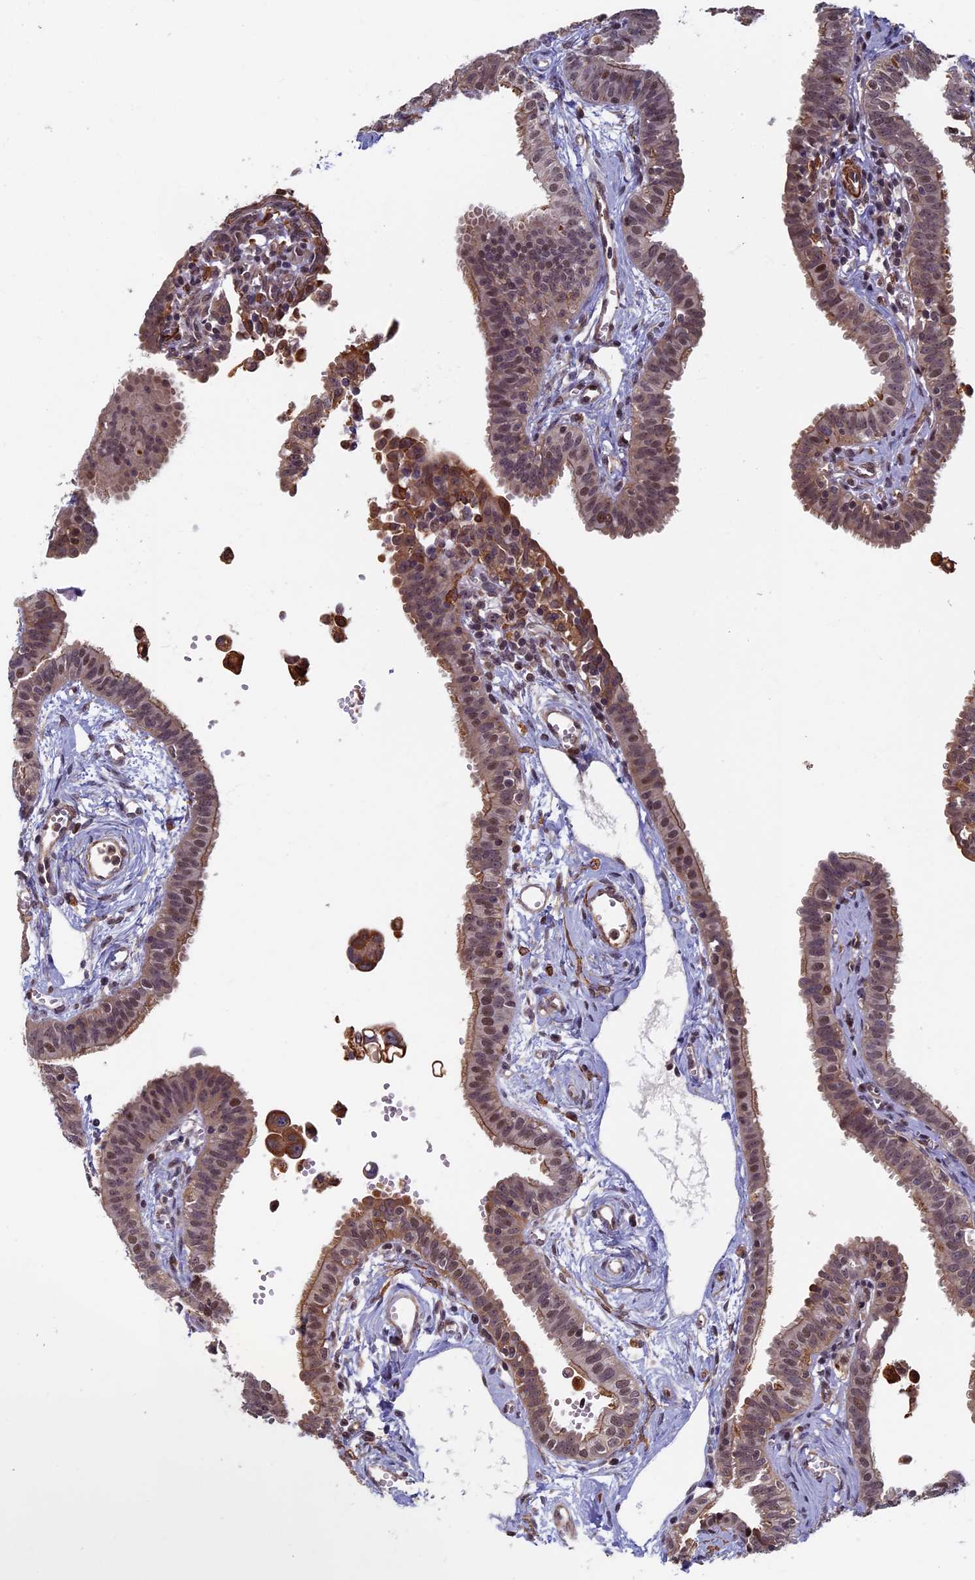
{"staining": {"intensity": "moderate", "quantity": "25%-75%", "location": "cytoplasmic/membranous,nuclear"}, "tissue": "fallopian tube", "cell_type": "Glandular cells", "image_type": "normal", "snomed": [{"axis": "morphology", "description": "Normal tissue, NOS"}, {"axis": "morphology", "description": "Carcinoma, NOS"}, {"axis": "topography", "description": "Fallopian tube"}, {"axis": "topography", "description": "Ovary"}], "caption": "IHC (DAB (3,3'-diaminobenzidine)) staining of normal fallopian tube shows moderate cytoplasmic/membranous,nuclear protein positivity in approximately 25%-75% of glandular cells.", "gene": "CTDP1", "patient": {"sex": "female", "age": 59}}